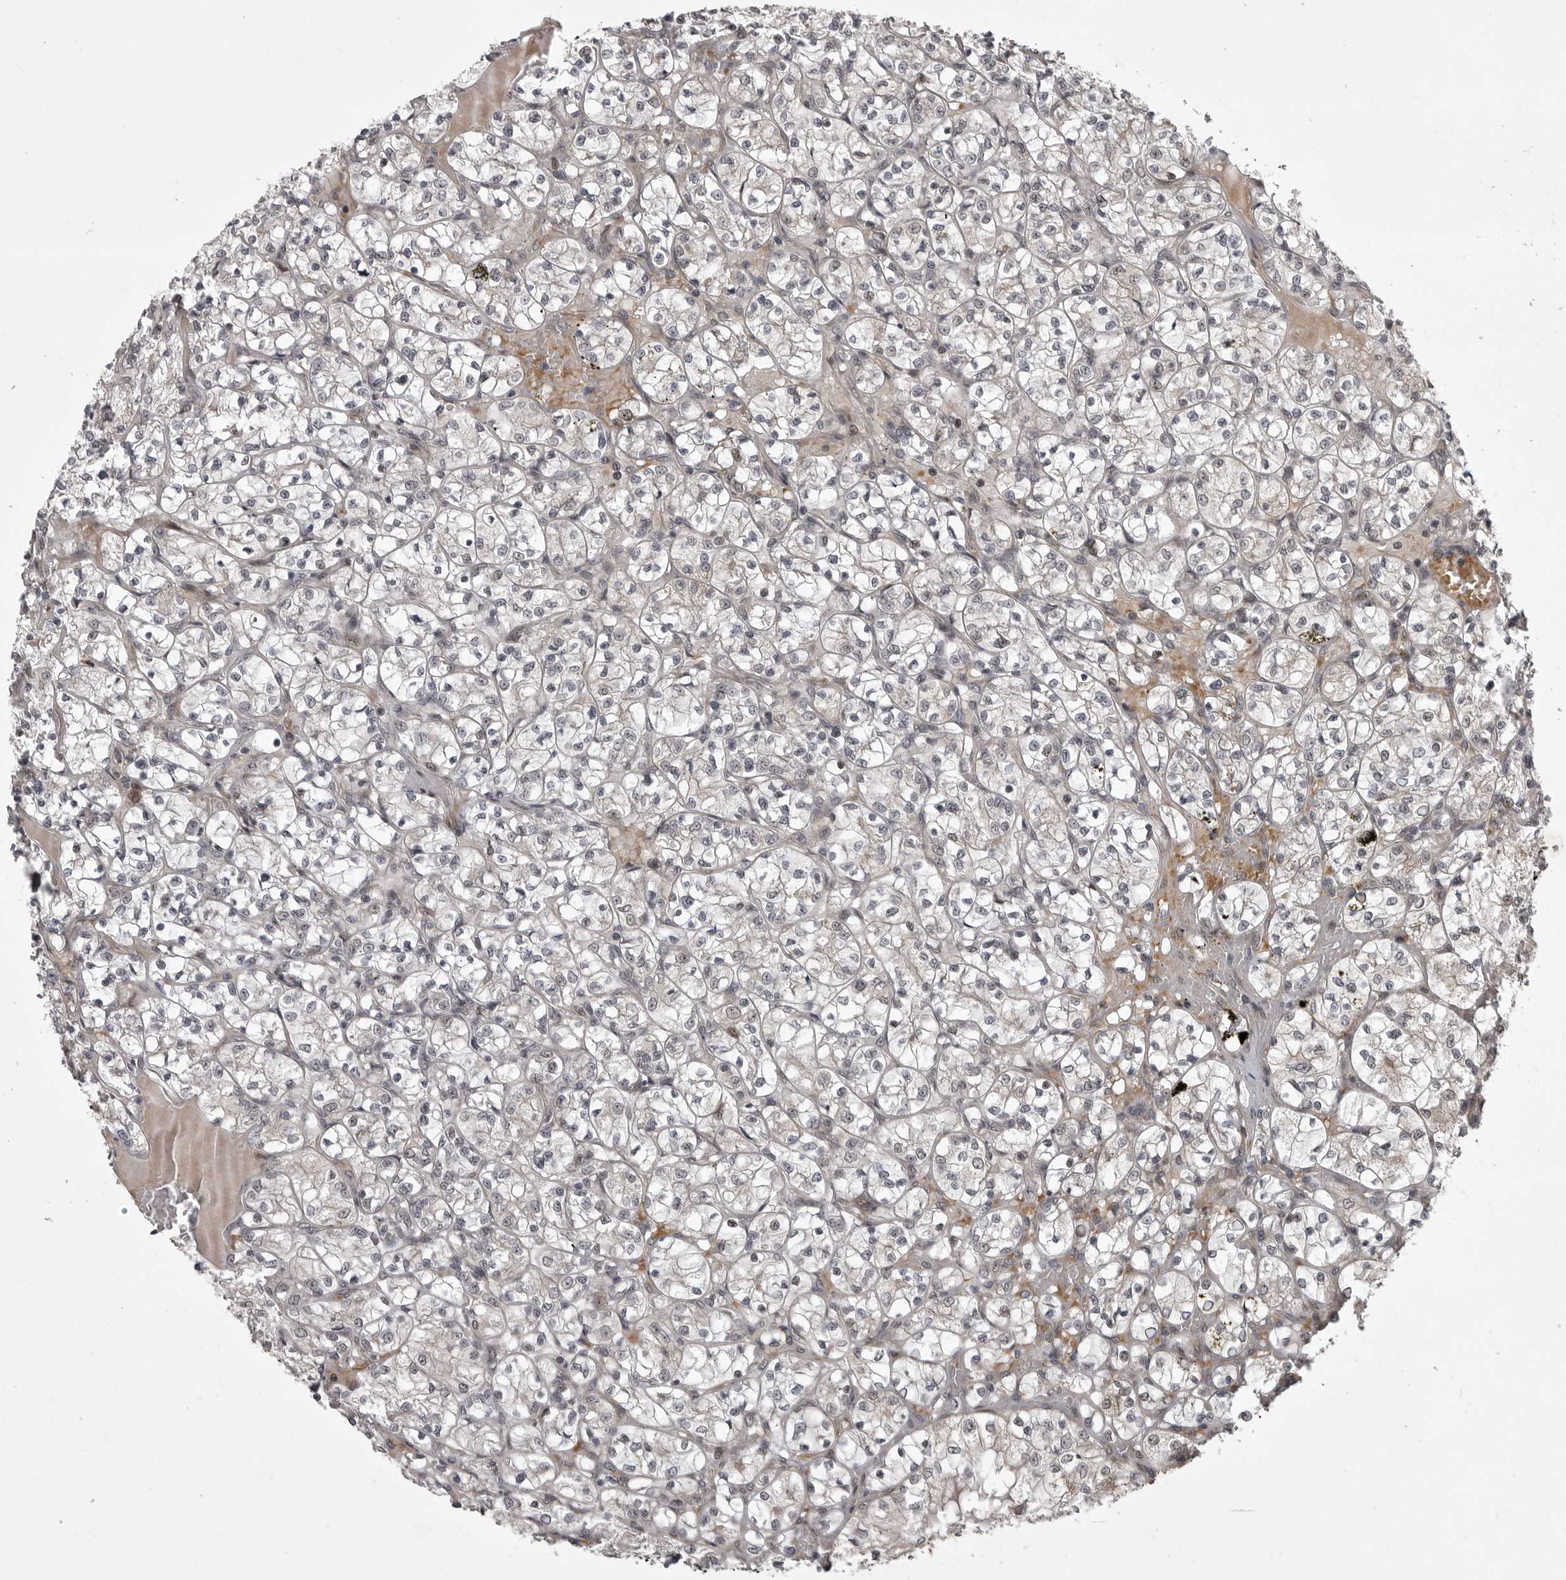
{"staining": {"intensity": "negative", "quantity": "none", "location": "none"}, "tissue": "renal cancer", "cell_type": "Tumor cells", "image_type": "cancer", "snomed": [{"axis": "morphology", "description": "Adenocarcinoma, NOS"}, {"axis": "topography", "description": "Kidney"}], "caption": "The image shows no staining of tumor cells in renal adenocarcinoma.", "gene": "SNX16", "patient": {"sex": "female", "age": 69}}